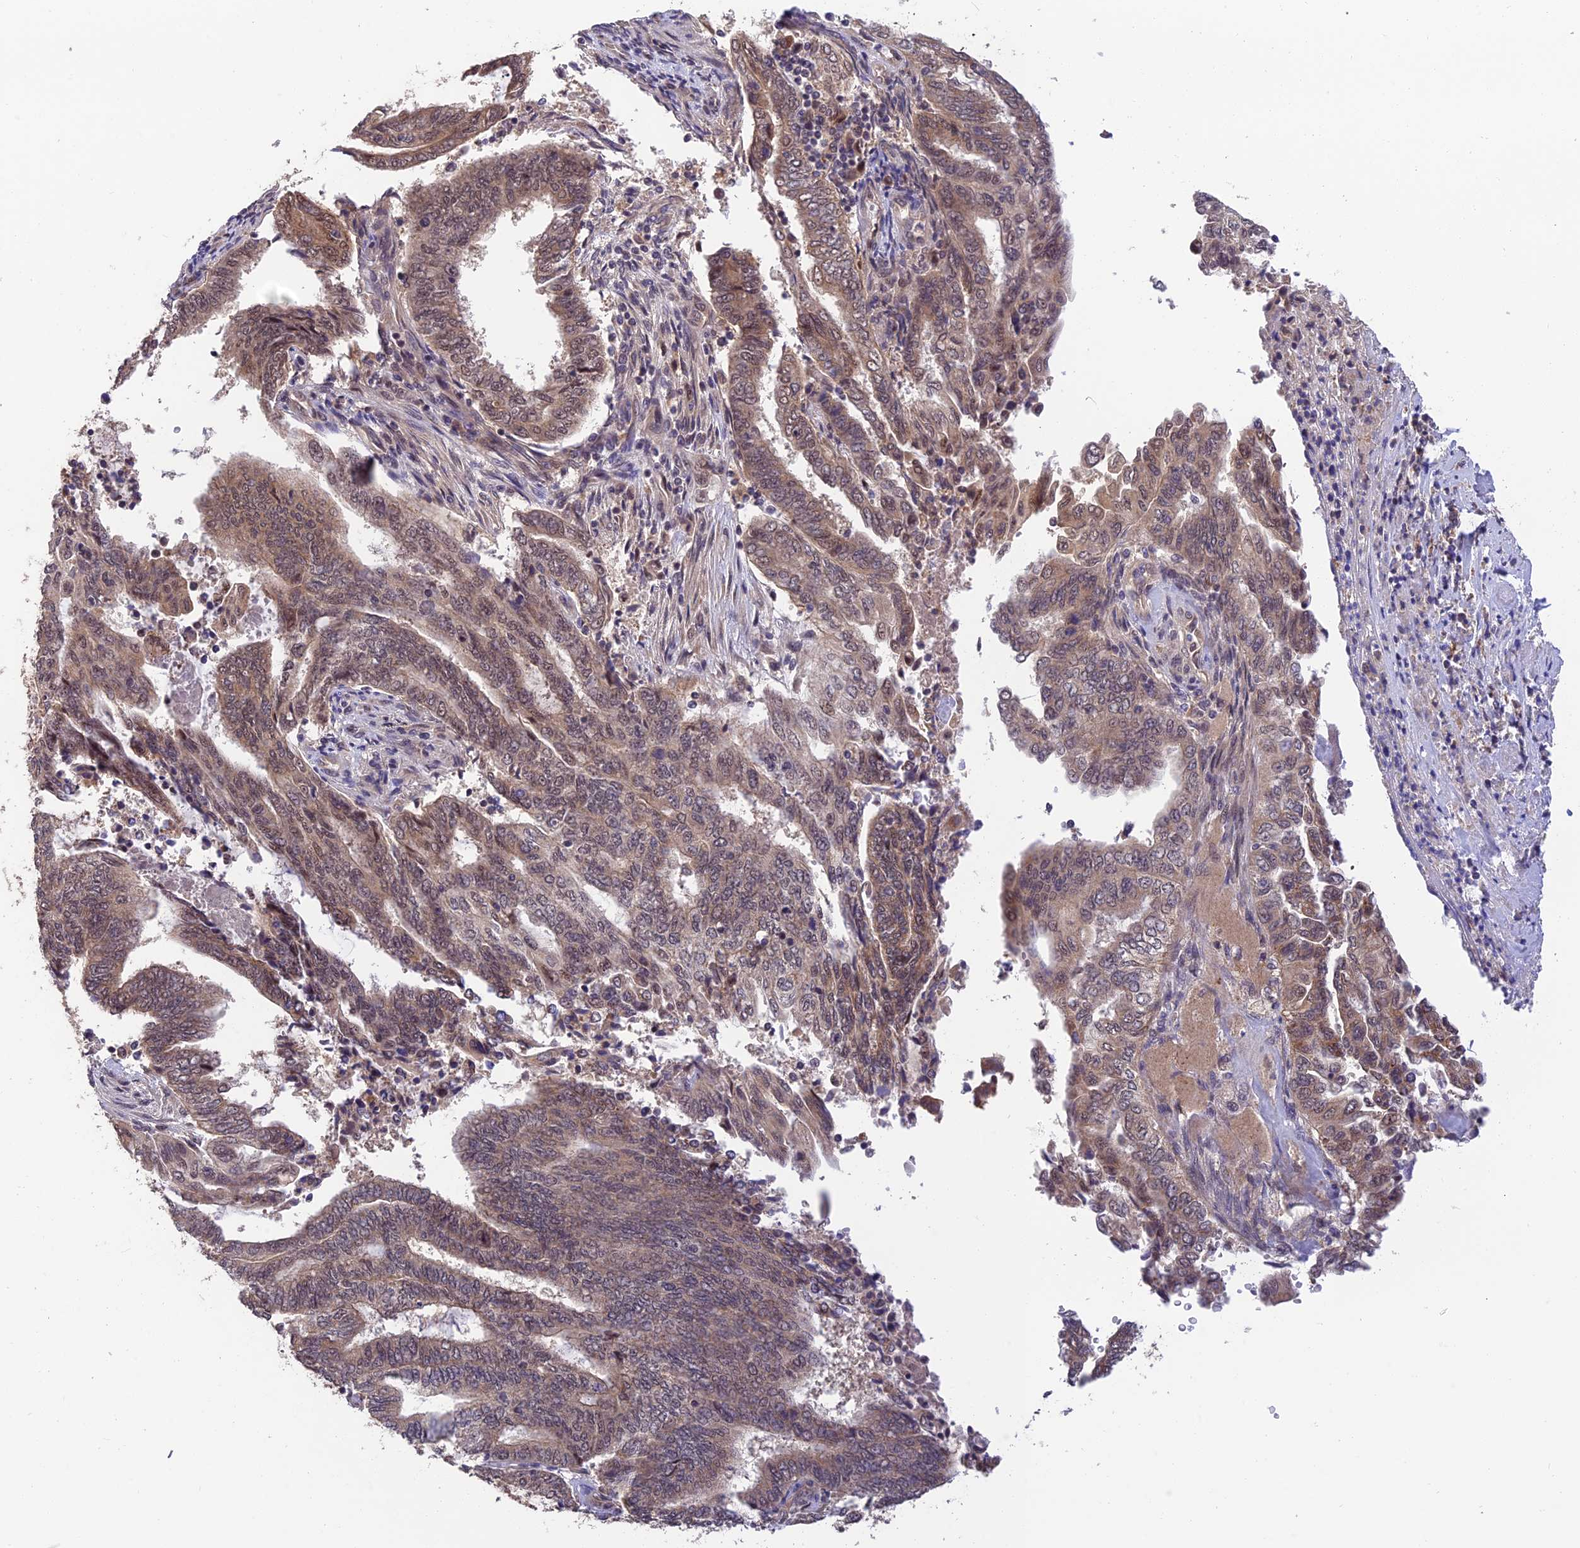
{"staining": {"intensity": "moderate", "quantity": "25%-75%", "location": "cytoplasmic/membranous,nuclear"}, "tissue": "endometrial cancer", "cell_type": "Tumor cells", "image_type": "cancer", "snomed": [{"axis": "morphology", "description": "Adenocarcinoma, NOS"}, {"axis": "topography", "description": "Uterus"}, {"axis": "topography", "description": "Endometrium"}], "caption": "A brown stain shows moderate cytoplasmic/membranous and nuclear positivity of a protein in endometrial cancer (adenocarcinoma) tumor cells.", "gene": "MNS1", "patient": {"sex": "female", "age": 70}}